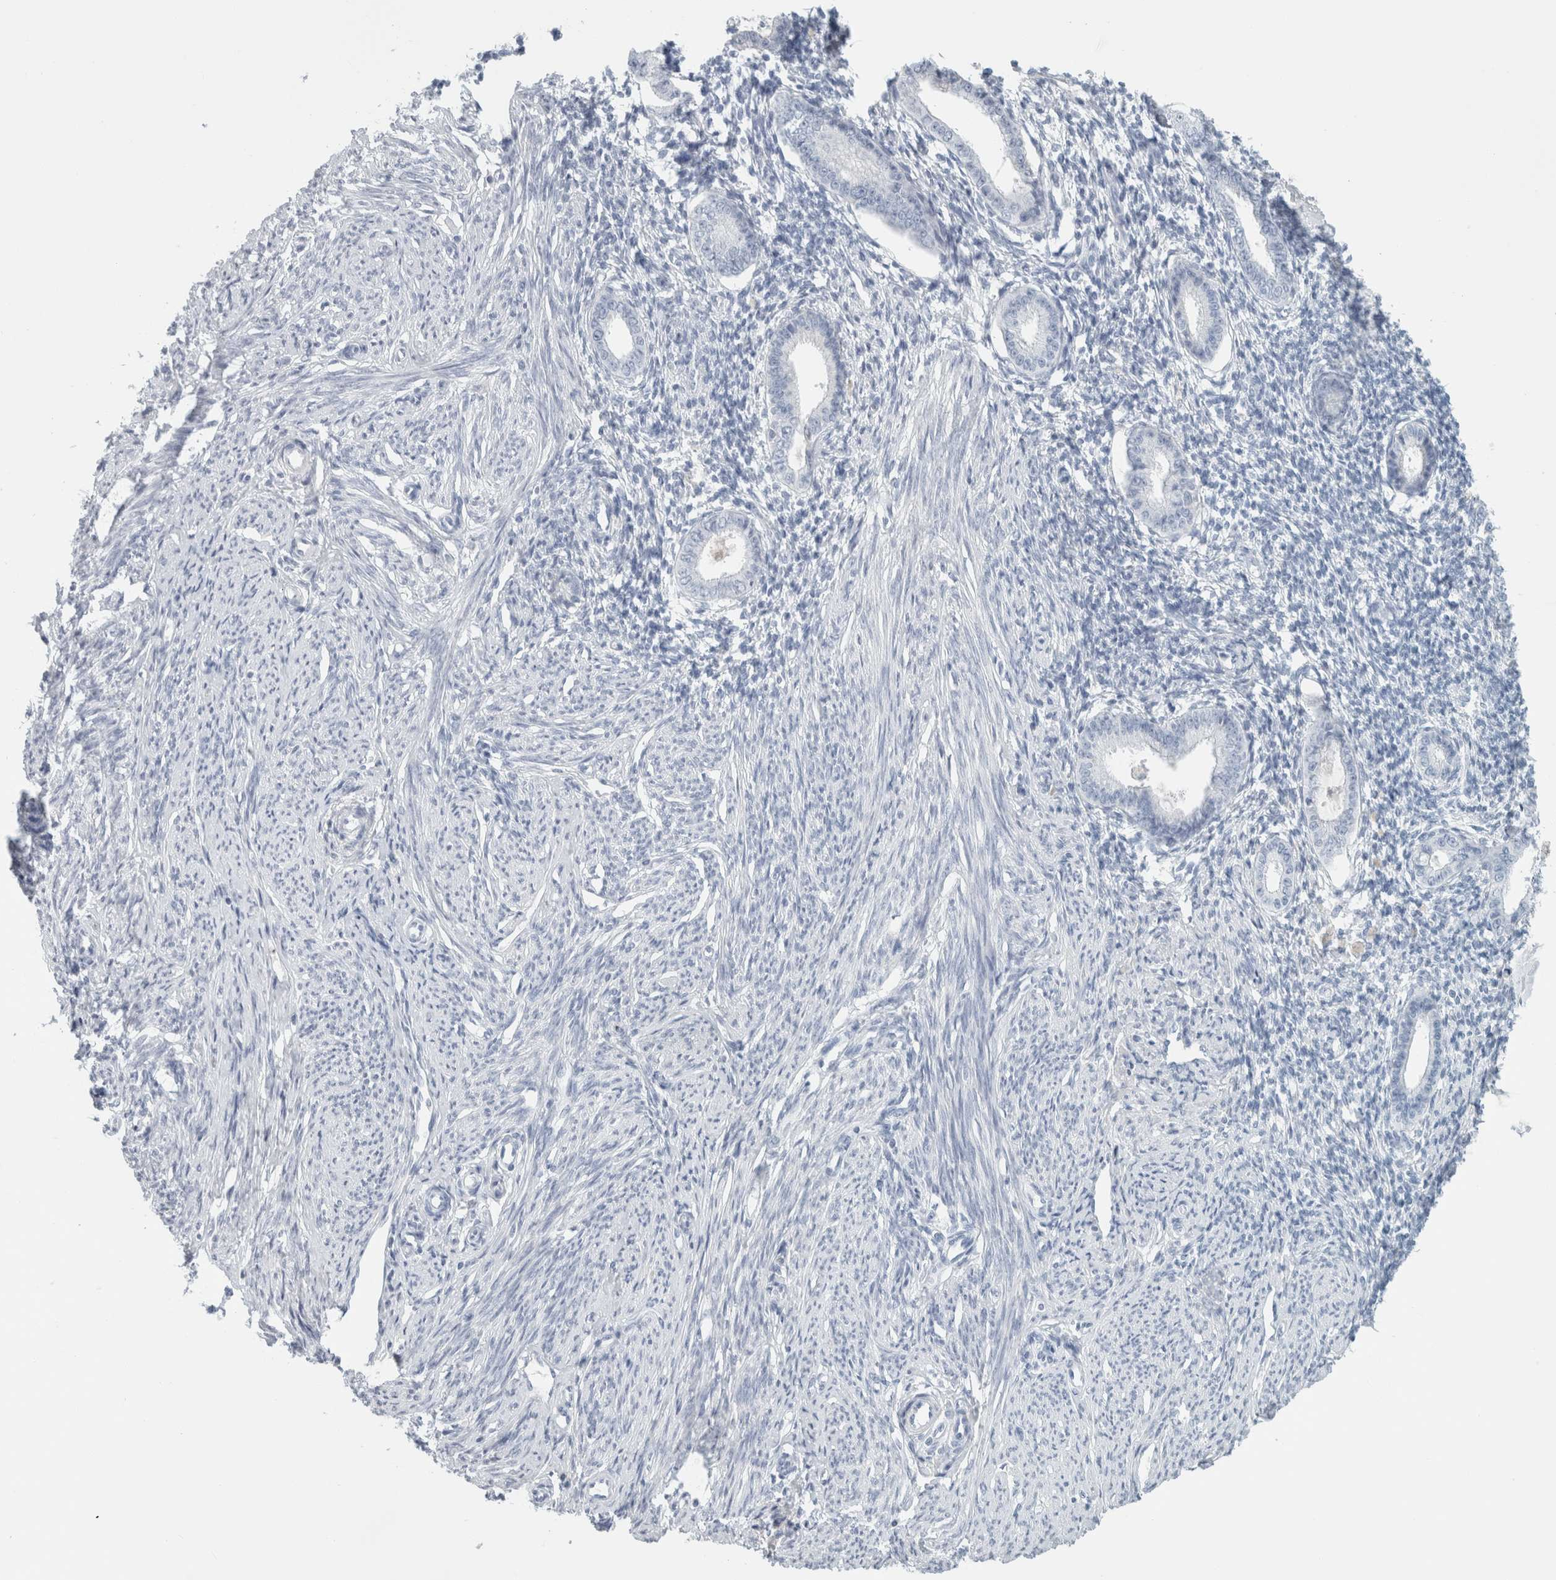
{"staining": {"intensity": "negative", "quantity": "none", "location": "none"}, "tissue": "endometrium", "cell_type": "Cells in endometrial stroma", "image_type": "normal", "snomed": [{"axis": "morphology", "description": "Normal tissue, NOS"}, {"axis": "topography", "description": "Endometrium"}], "caption": "Immunohistochemical staining of normal endometrium reveals no significant staining in cells in endometrial stroma.", "gene": "TSPAN8", "patient": {"sex": "female", "age": 56}}